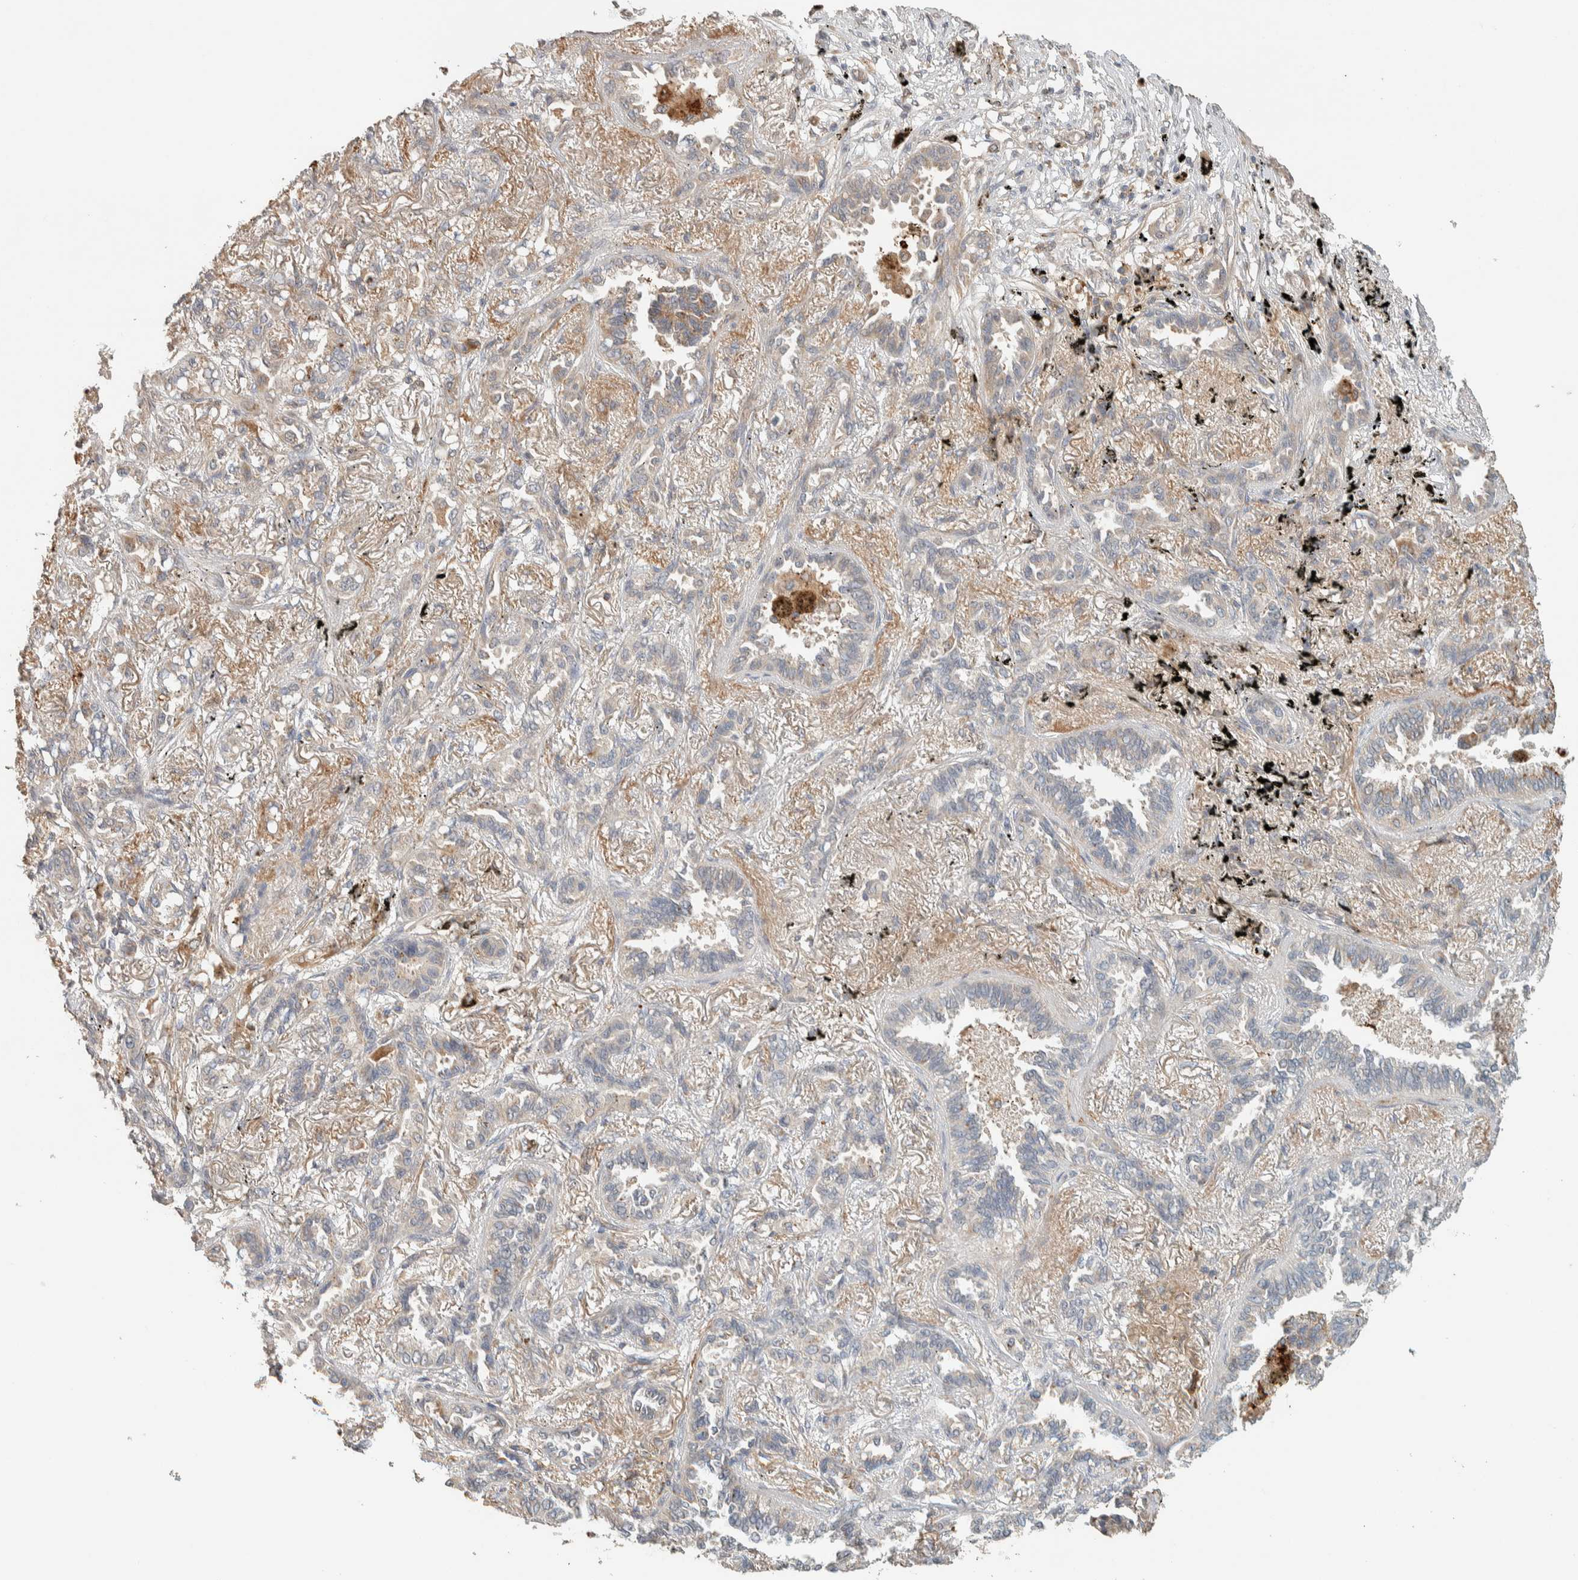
{"staining": {"intensity": "weak", "quantity": "<25%", "location": "cytoplasmic/membranous"}, "tissue": "lung cancer", "cell_type": "Tumor cells", "image_type": "cancer", "snomed": [{"axis": "morphology", "description": "Adenocarcinoma, NOS"}, {"axis": "topography", "description": "Lung"}], "caption": "DAB immunohistochemical staining of human lung cancer displays no significant positivity in tumor cells.", "gene": "PDE7B", "patient": {"sex": "male", "age": 59}}